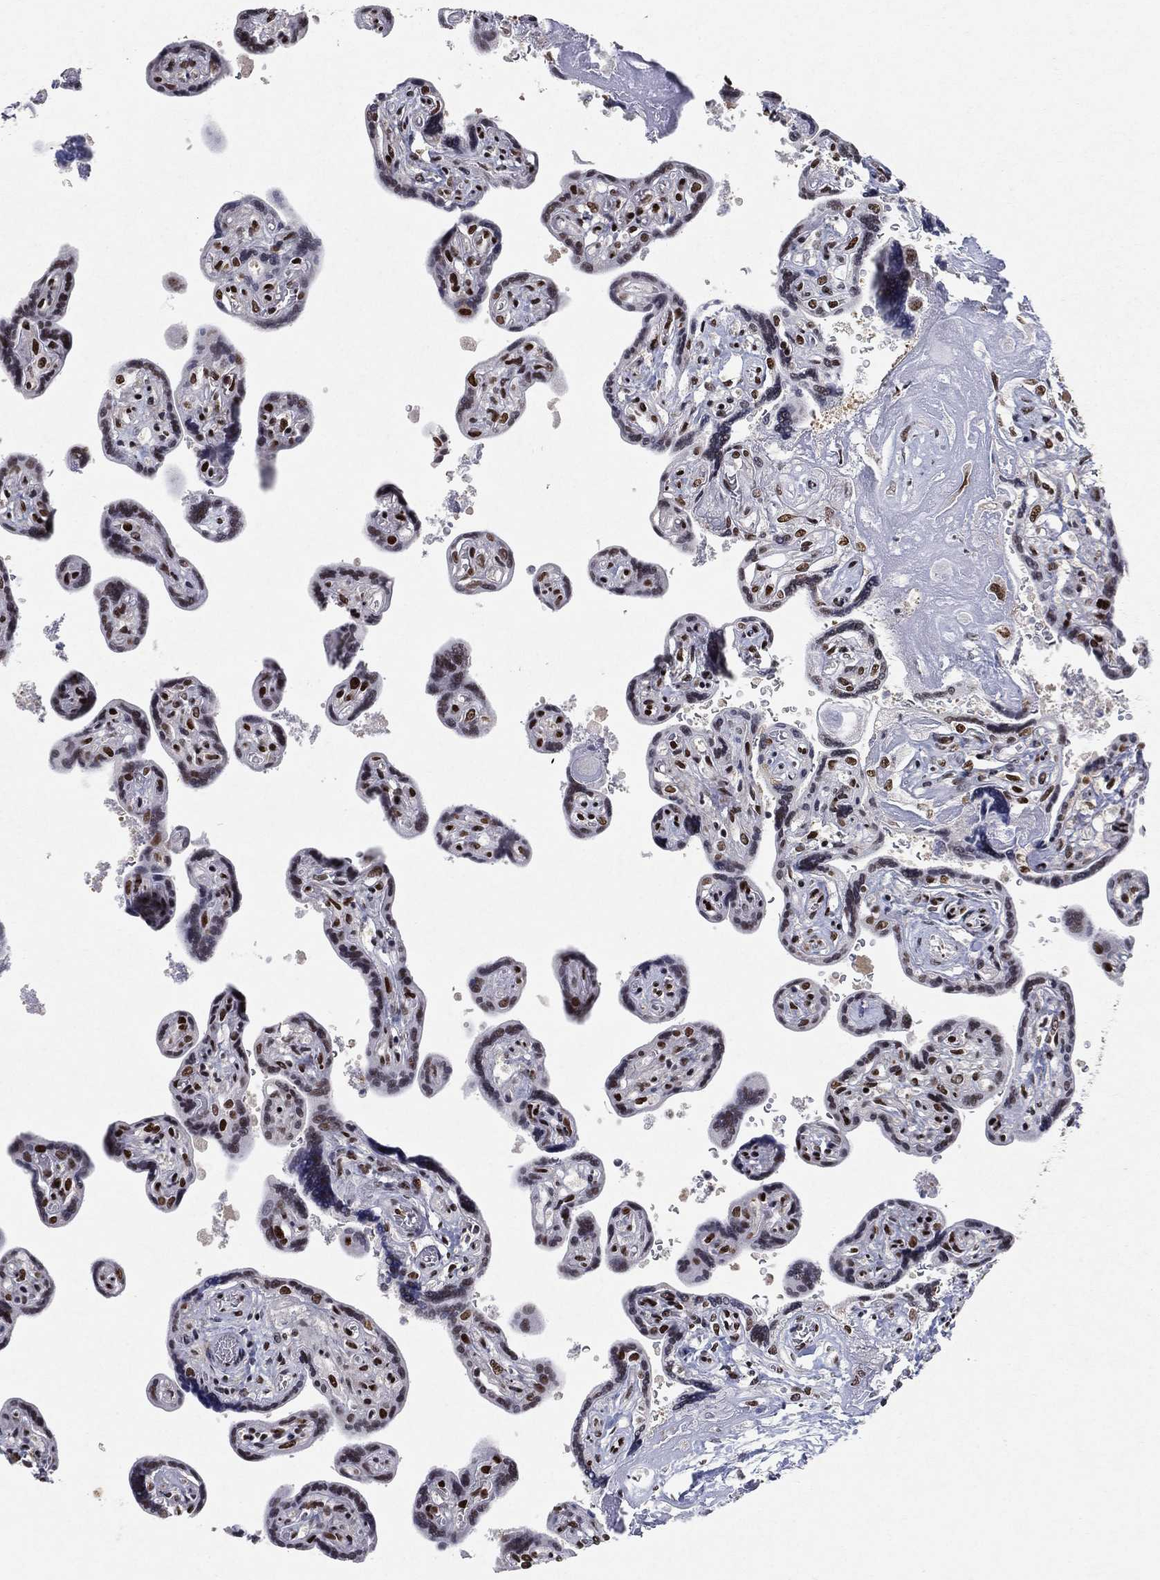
{"staining": {"intensity": "strong", "quantity": ">75%", "location": "nuclear"}, "tissue": "placenta", "cell_type": "Decidual cells", "image_type": "normal", "snomed": [{"axis": "morphology", "description": "Normal tissue, NOS"}, {"axis": "topography", "description": "Placenta"}], "caption": "Placenta stained with immunohistochemistry displays strong nuclear expression in approximately >75% of decidual cells.", "gene": "DDX27", "patient": {"sex": "female", "age": 32}}